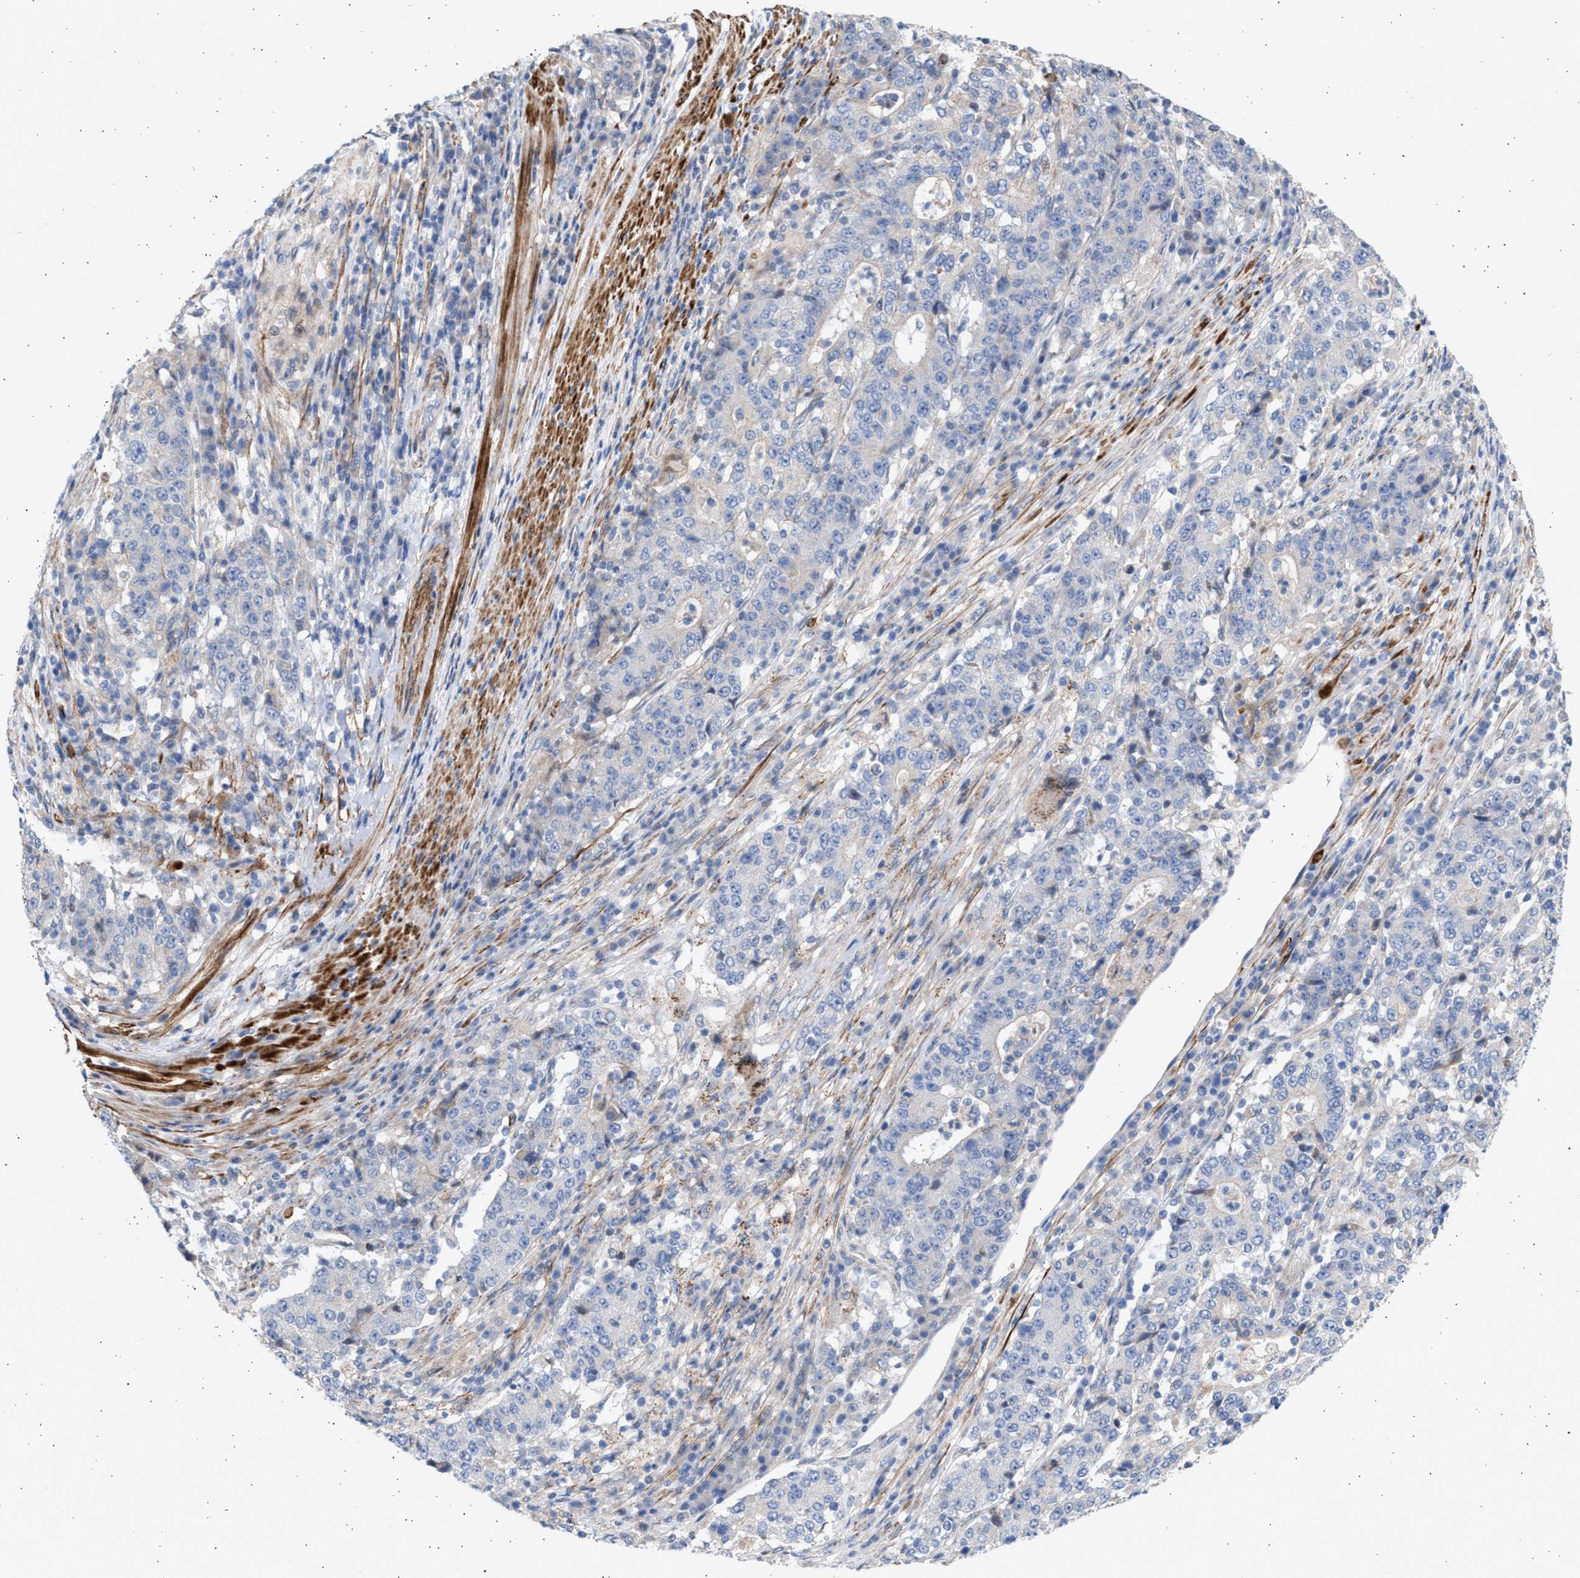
{"staining": {"intensity": "negative", "quantity": "none", "location": "none"}, "tissue": "stomach cancer", "cell_type": "Tumor cells", "image_type": "cancer", "snomed": [{"axis": "morphology", "description": "Adenocarcinoma, NOS"}, {"axis": "topography", "description": "Stomach"}], "caption": "Immunohistochemistry photomicrograph of neoplastic tissue: human adenocarcinoma (stomach) stained with DAB exhibits no significant protein expression in tumor cells.", "gene": "NBR1", "patient": {"sex": "male", "age": 59}}